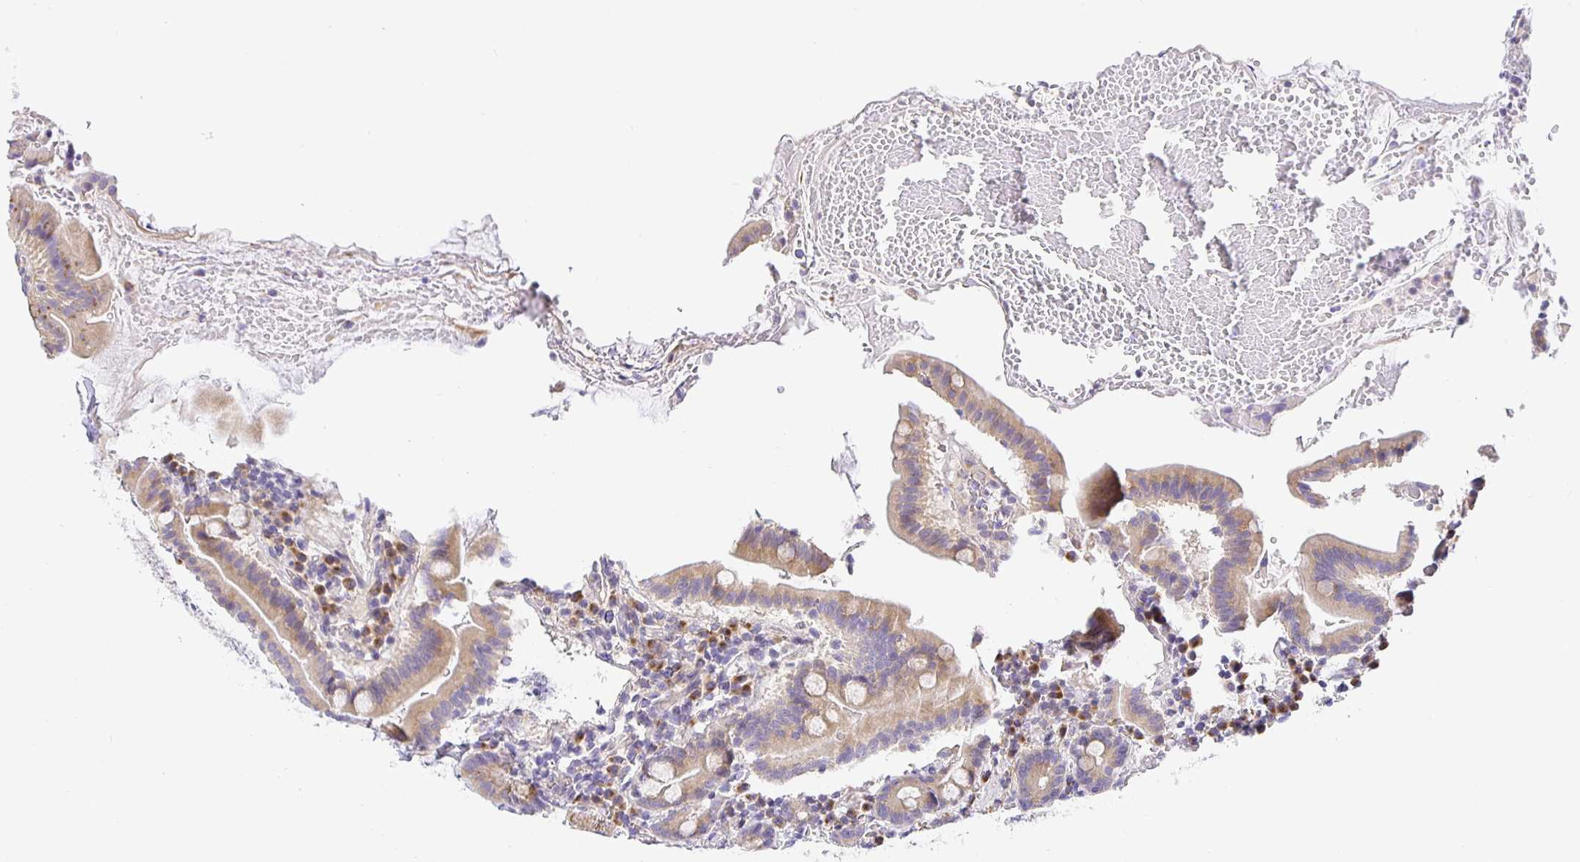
{"staining": {"intensity": "moderate", "quantity": ">75%", "location": "cytoplasmic/membranous"}, "tissue": "small intestine", "cell_type": "Glandular cells", "image_type": "normal", "snomed": [{"axis": "morphology", "description": "Normal tissue, NOS"}, {"axis": "topography", "description": "Small intestine"}], "caption": "Immunohistochemical staining of unremarkable small intestine demonstrates moderate cytoplasmic/membranous protein expression in approximately >75% of glandular cells. (IHC, brightfield microscopy, high magnification).", "gene": "OPALIN", "patient": {"sex": "male", "age": 26}}